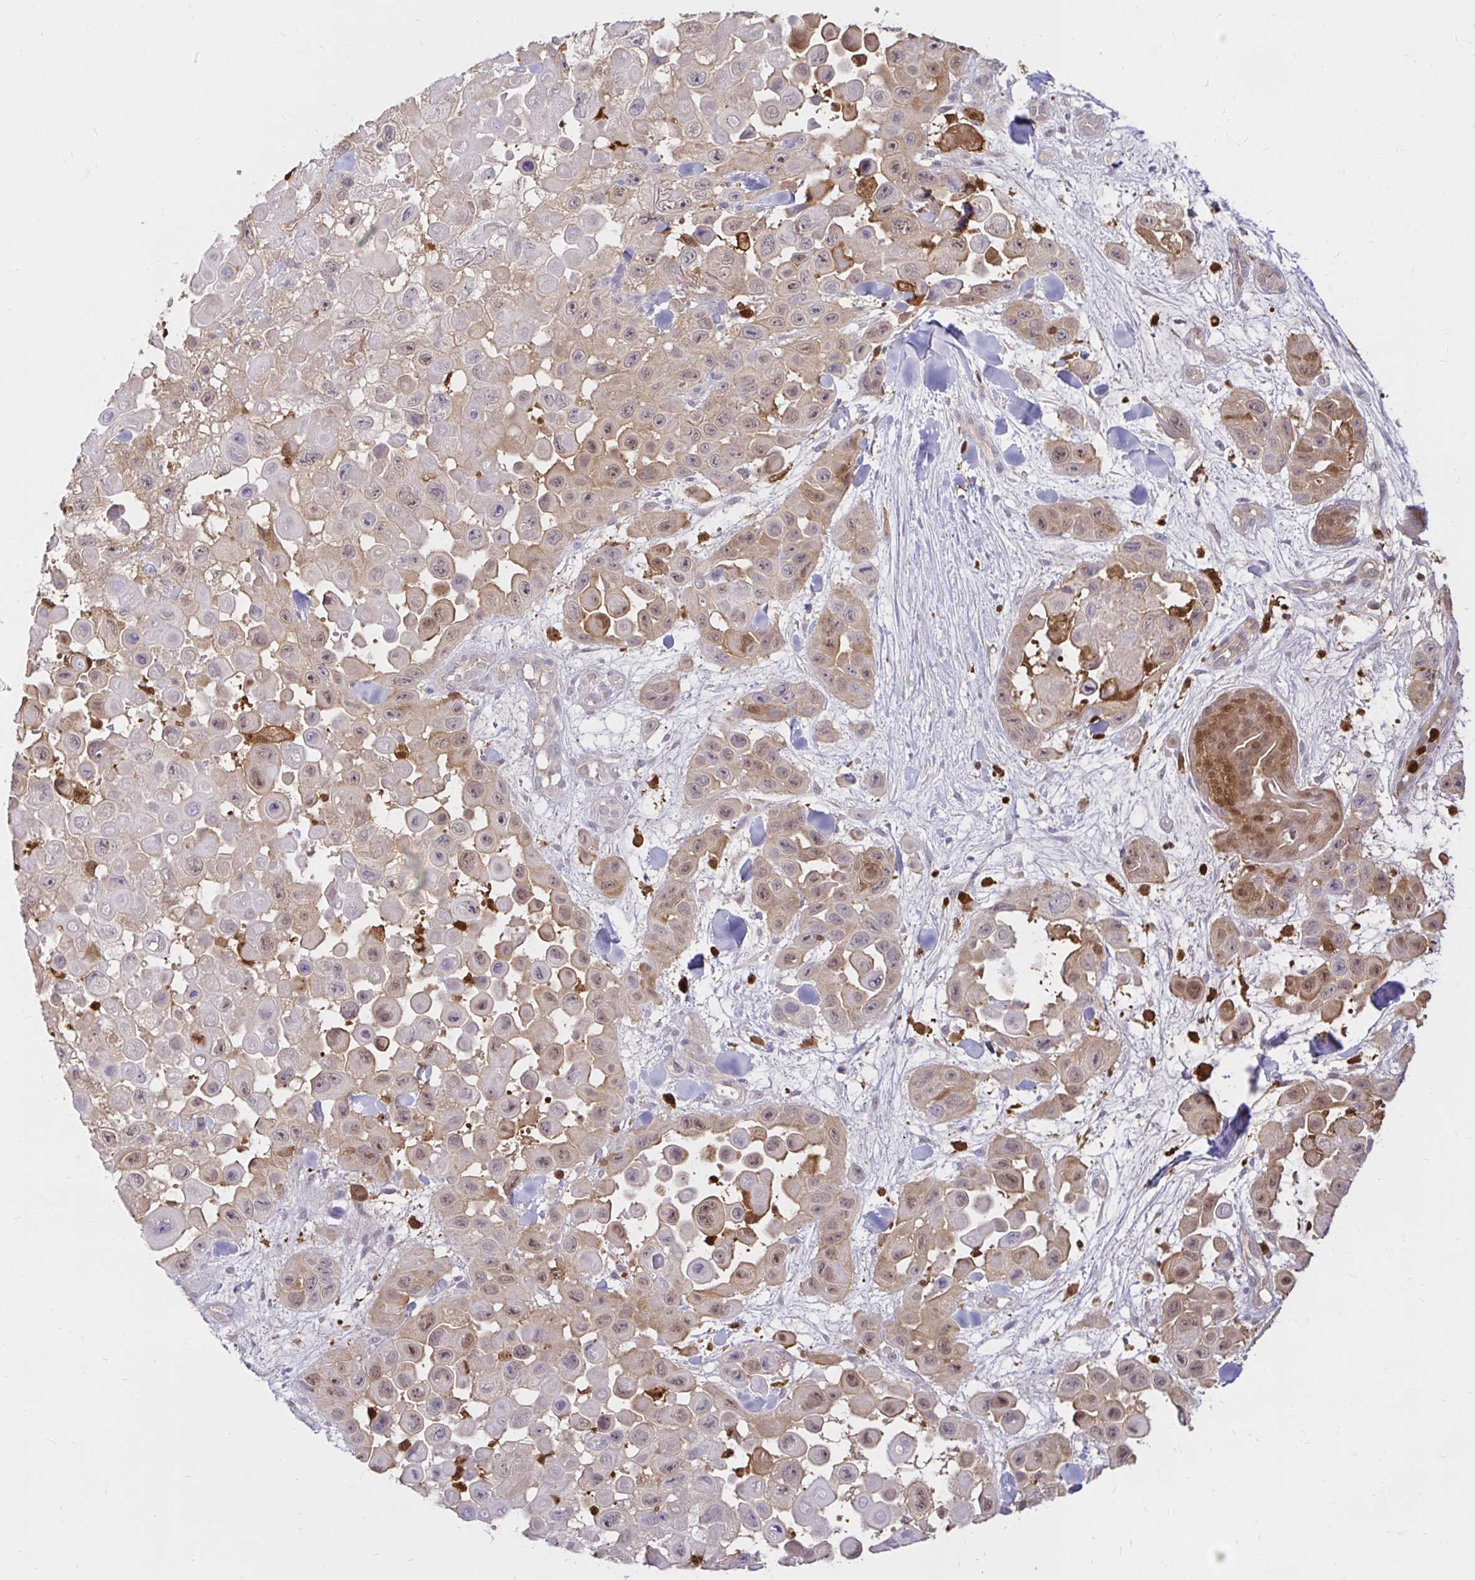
{"staining": {"intensity": "weak", "quantity": "25%-75%", "location": "cytoplasmic/membranous,nuclear"}, "tissue": "skin cancer", "cell_type": "Tumor cells", "image_type": "cancer", "snomed": [{"axis": "morphology", "description": "Squamous cell carcinoma, NOS"}, {"axis": "topography", "description": "Skin"}], "caption": "Tumor cells exhibit low levels of weak cytoplasmic/membranous and nuclear expression in approximately 25%-75% of cells in human skin squamous cell carcinoma.", "gene": "PYCARD", "patient": {"sex": "male", "age": 81}}